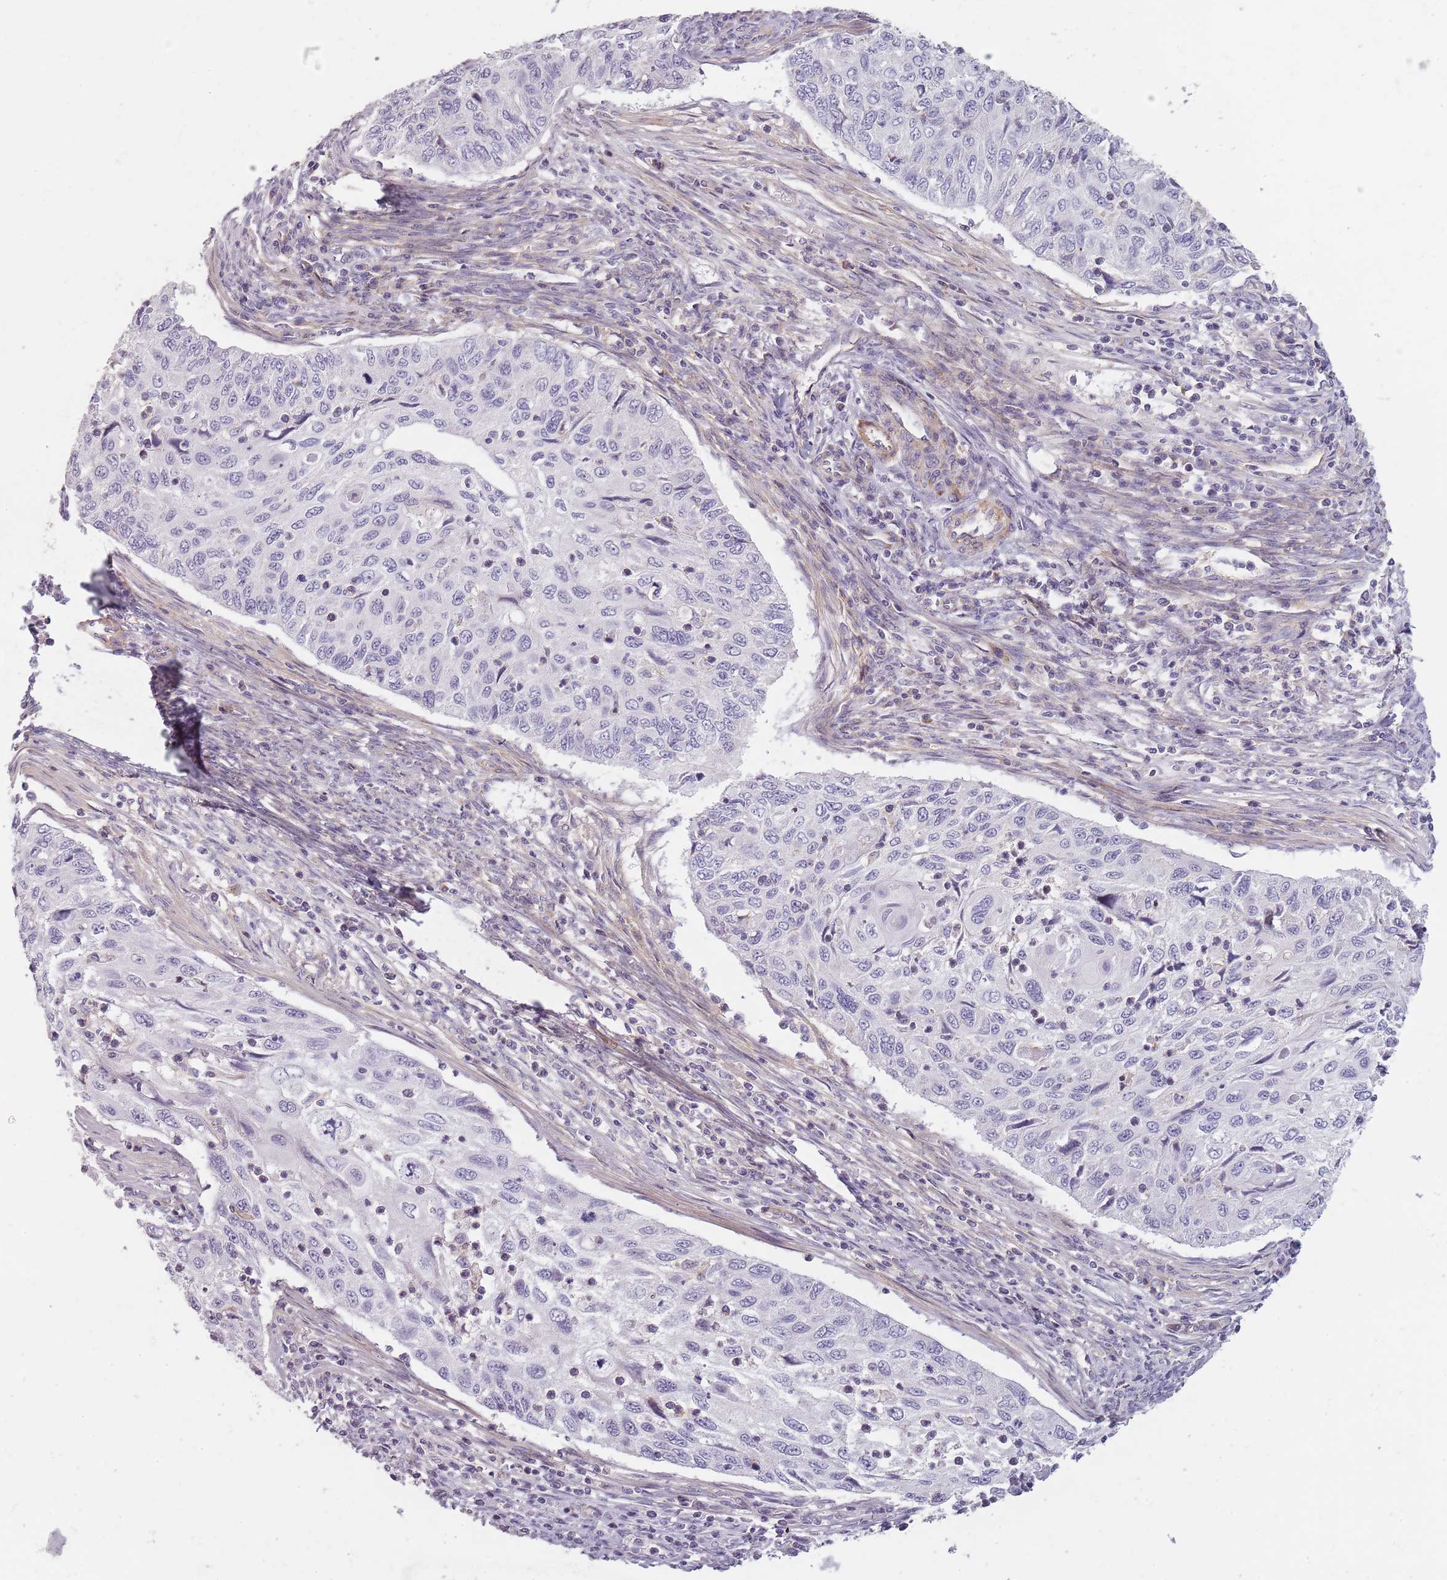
{"staining": {"intensity": "negative", "quantity": "none", "location": "none"}, "tissue": "cervical cancer", "cell_type": "Tumor cells", "image_type": "cancer", "snomed": [{"axis": "morphology", "description": "Squamous cell carcinoma, NOS"}, {"axis": "topography", "description": "Cervix"}], "caption": "Cervical cancer stained for a protein using IHC demonstrates no staining tumor cells.", "gene": "SYNGR3", "patient": {"sex": "female", "age": 70}}